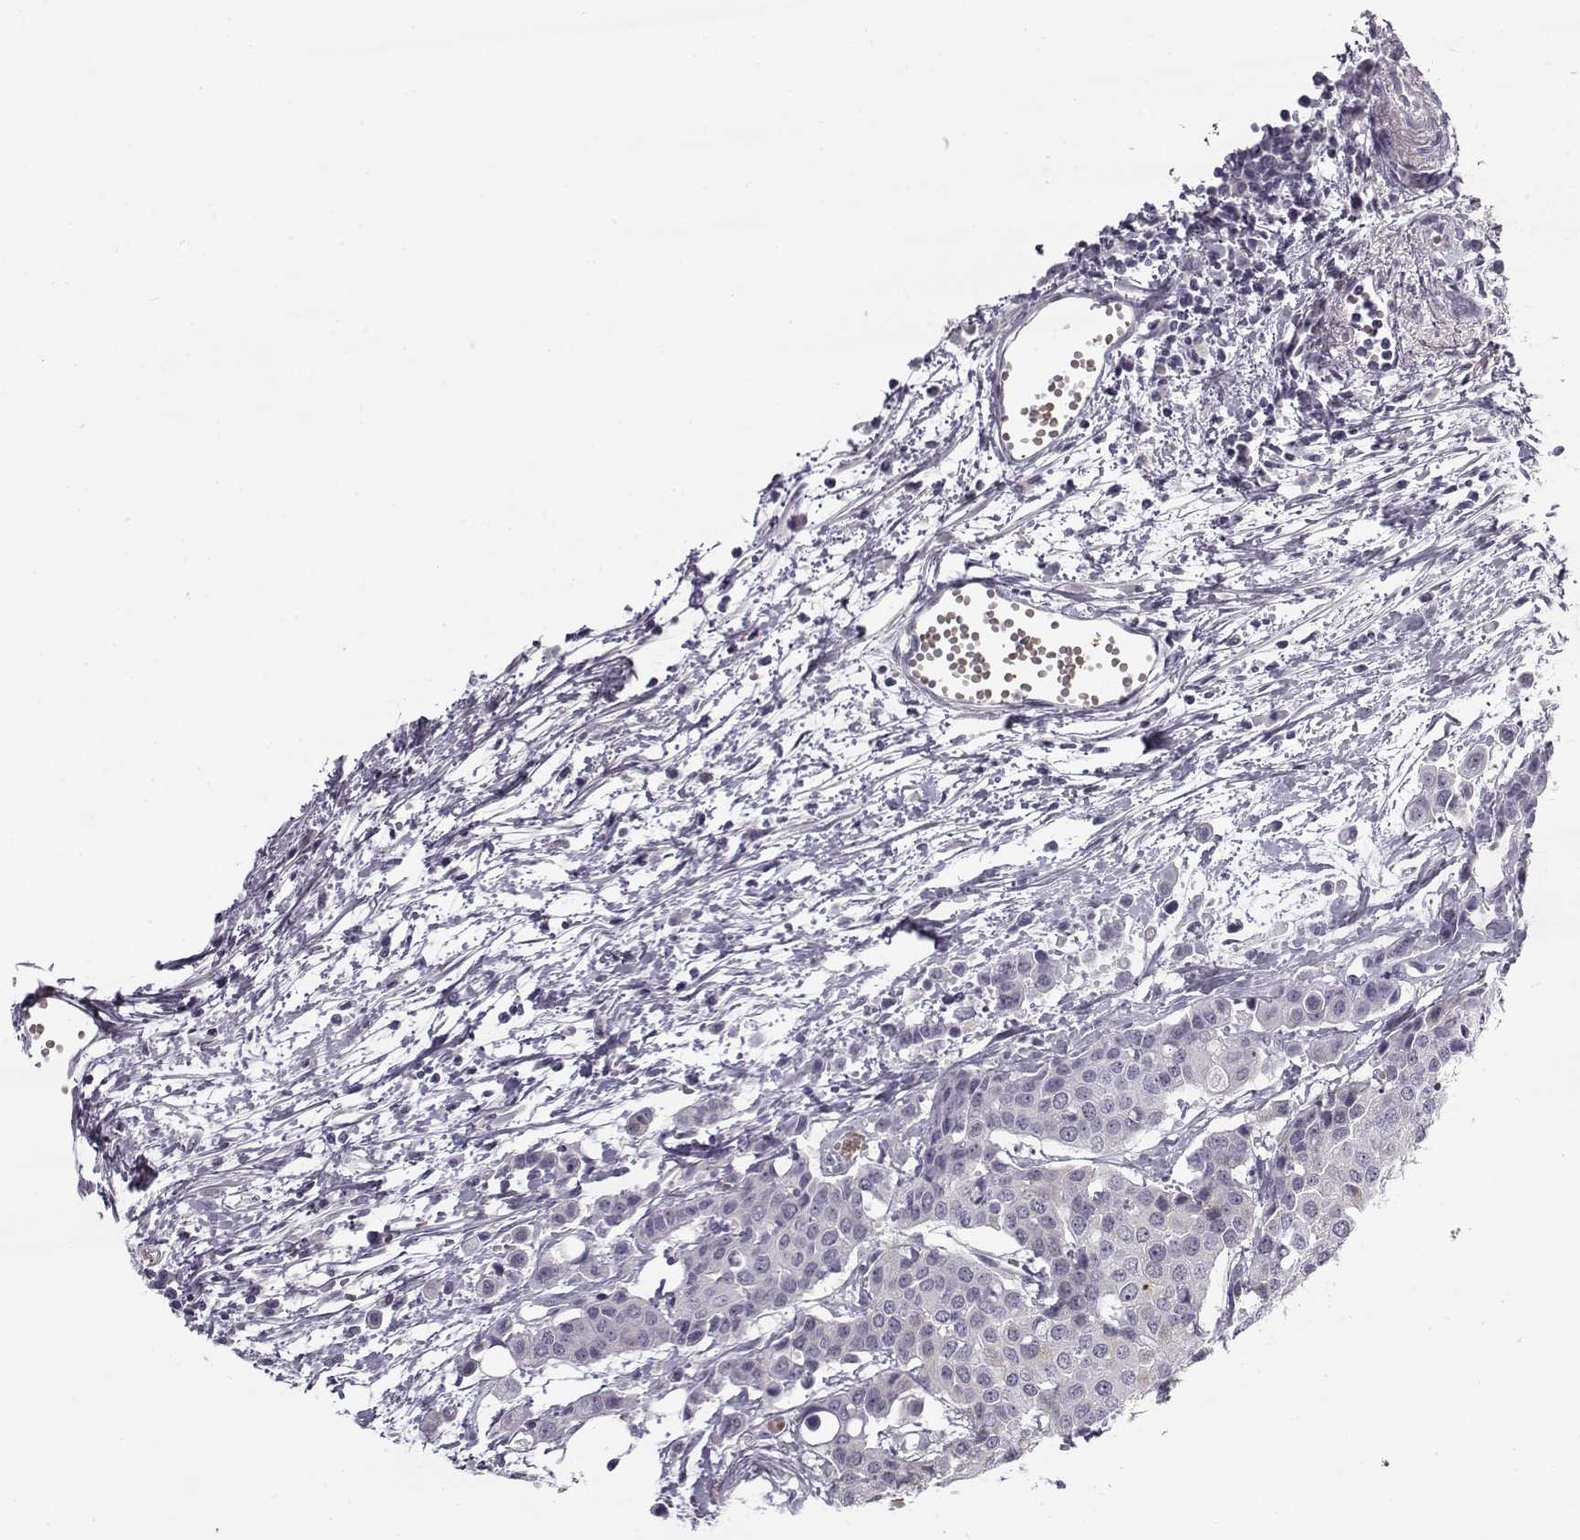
{"staining": {"intensity": "negative", "quantity": "none", "location": "none"}, "tissue": "carcinoid", "cell_type": "Tumor cells", "image_type": "cancer", "snomed": [{"axis": "morphology", "description": "Carcinoid, malignant, NOS"}, {"axis": "topography", "description": "Colon"}], "caption": "Immunohistochemistry of carcinoid reveals no staining in tumor cells.", "gene": "SNCA", "patient": {"sex": "male", "age": 81}}